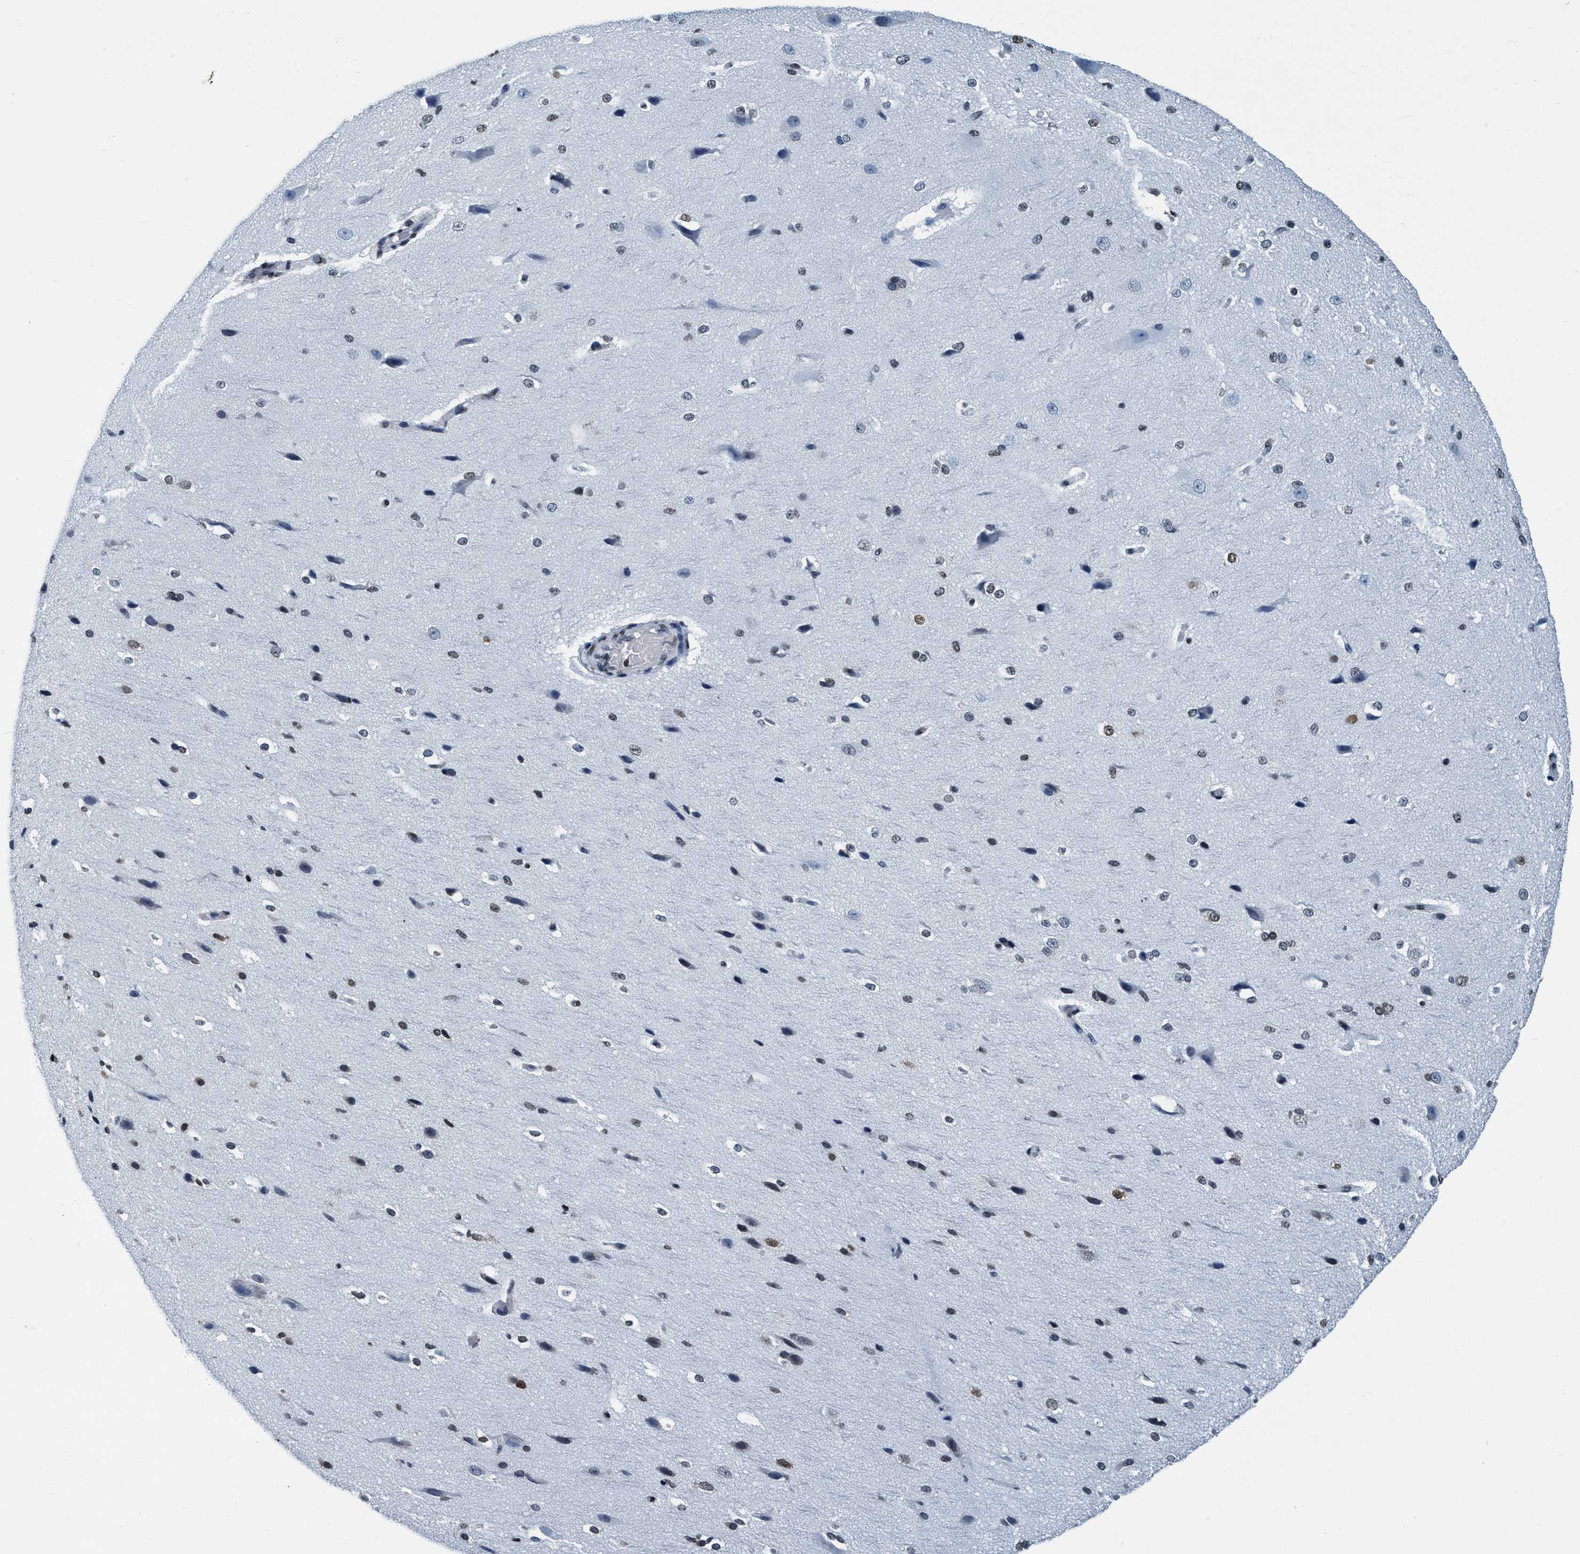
{"staining": {"intensity": "negative", "quantity": "none", "location": "none"}, "tissue": "cerebral cortex", "cell_type": "Endothelial cells", "image_type": "normal", "snomed": [{"axis": "morphology", "description": "Normal tissue, NOS"}, {"axis": "morphology", "description": "Developmental malformation"}, {"axis": "topography", "description": "Cerebral cortex"}], "caption": "Cerebral cortex was stained to show a protein in brown. There is no significant expression in endothelial cells. Nuclei are stained in blue.", "gene": "CCNE2", "patient": {"sex": "female", "age": 30}}